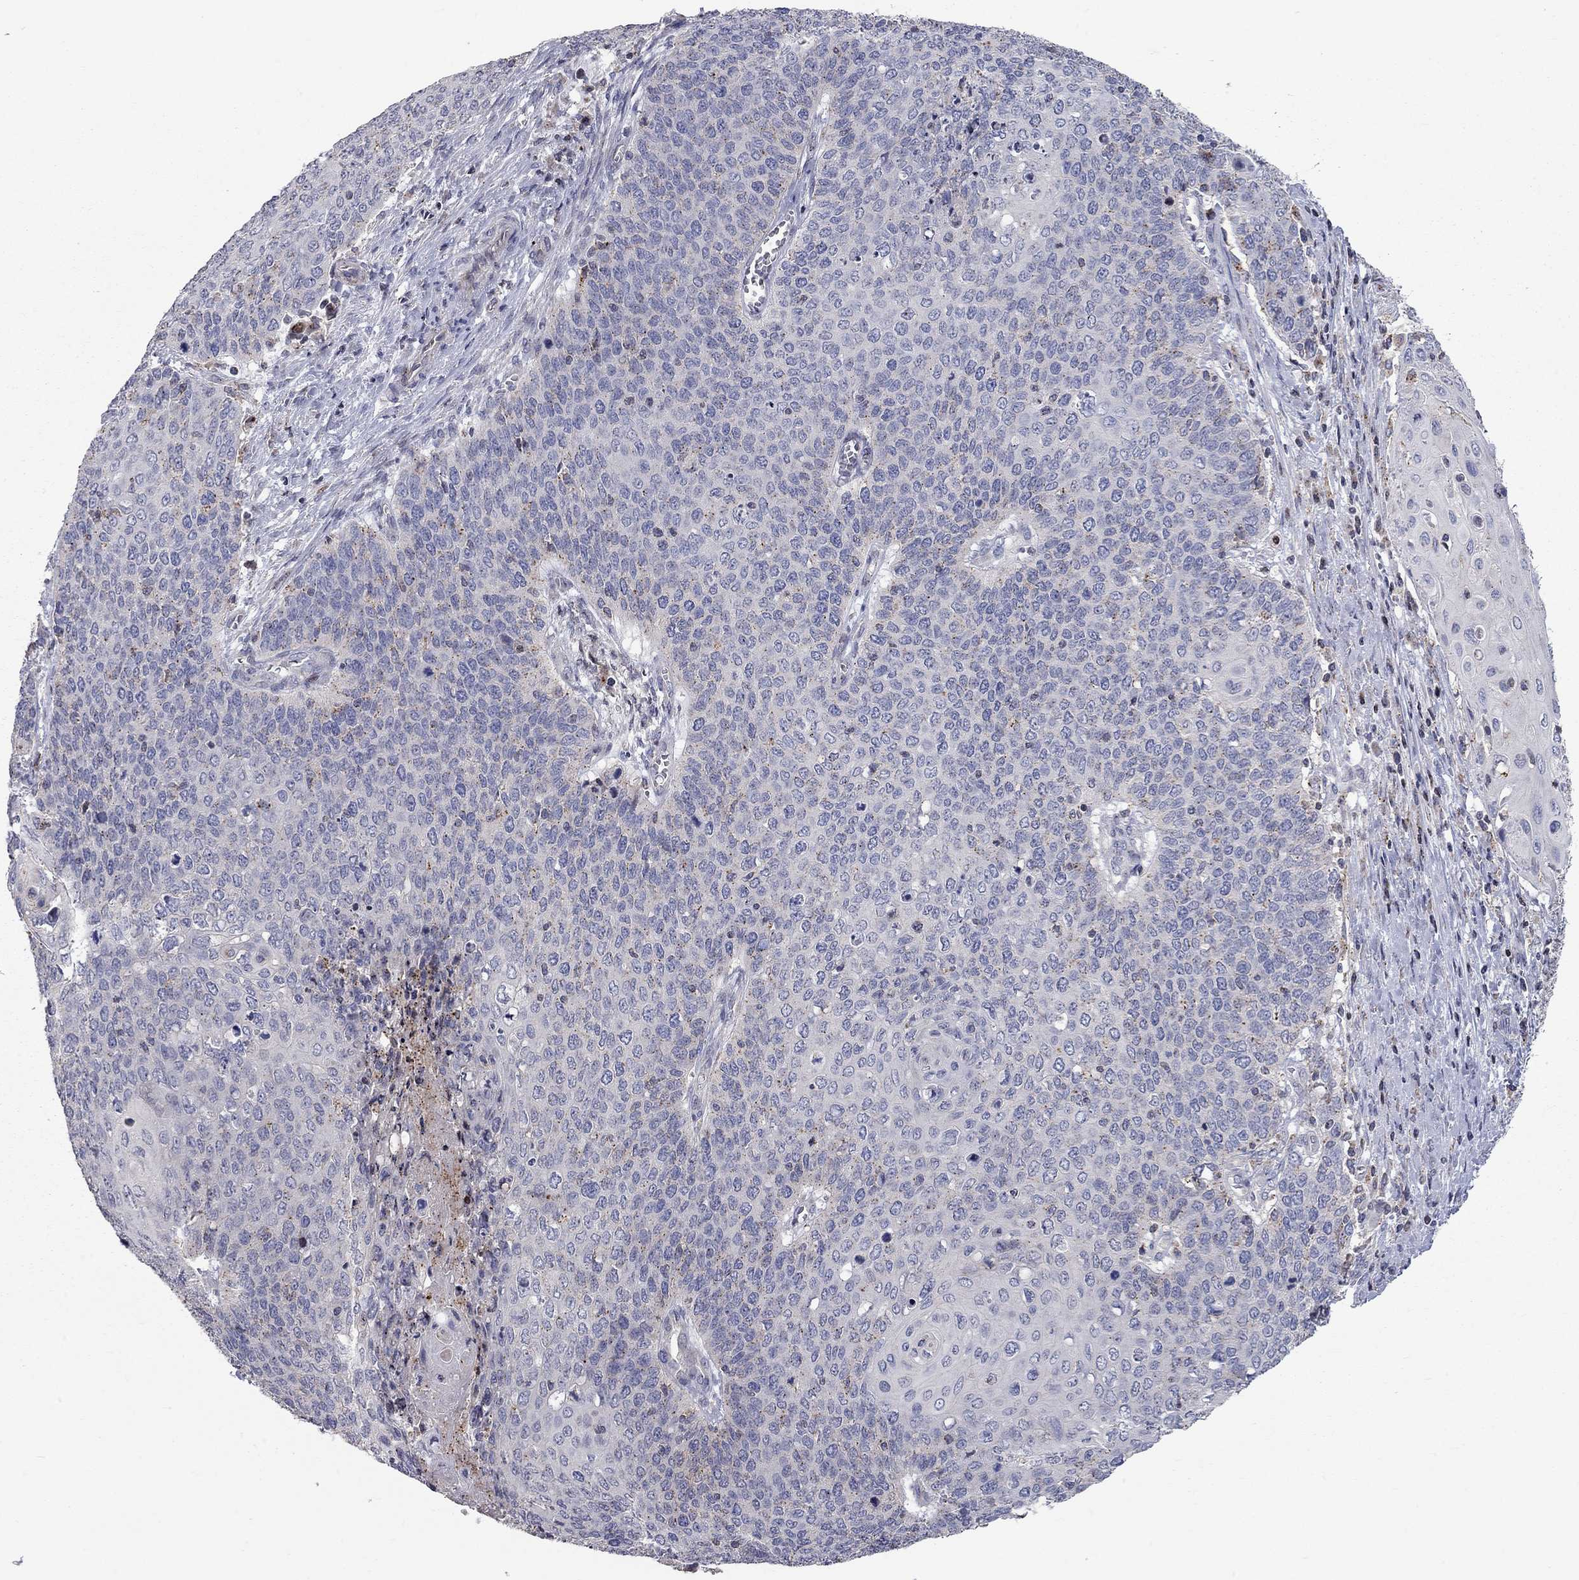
{"staining": {"intensity": "strong", "quantity": "<25%", "location": "cytoplasmic/membranous"}, "tissue": "cervical cancer", "cell_type": "Tumor cells", "image_type": "cancer", "snomed": [{"axis": "morphology", "description": "Squamous cell carcinoma, NOS"}, {"axis": "topography", "description": "Cervix"}], "caption": "Protein staining of cervical cancer (squamous cell carcinoma) tissue shows strong cytoplasmic/membranous positivity in about <25% of tumor cells.", "gene": "ERN2", "patient": {"sex": "female", "age": 39}}